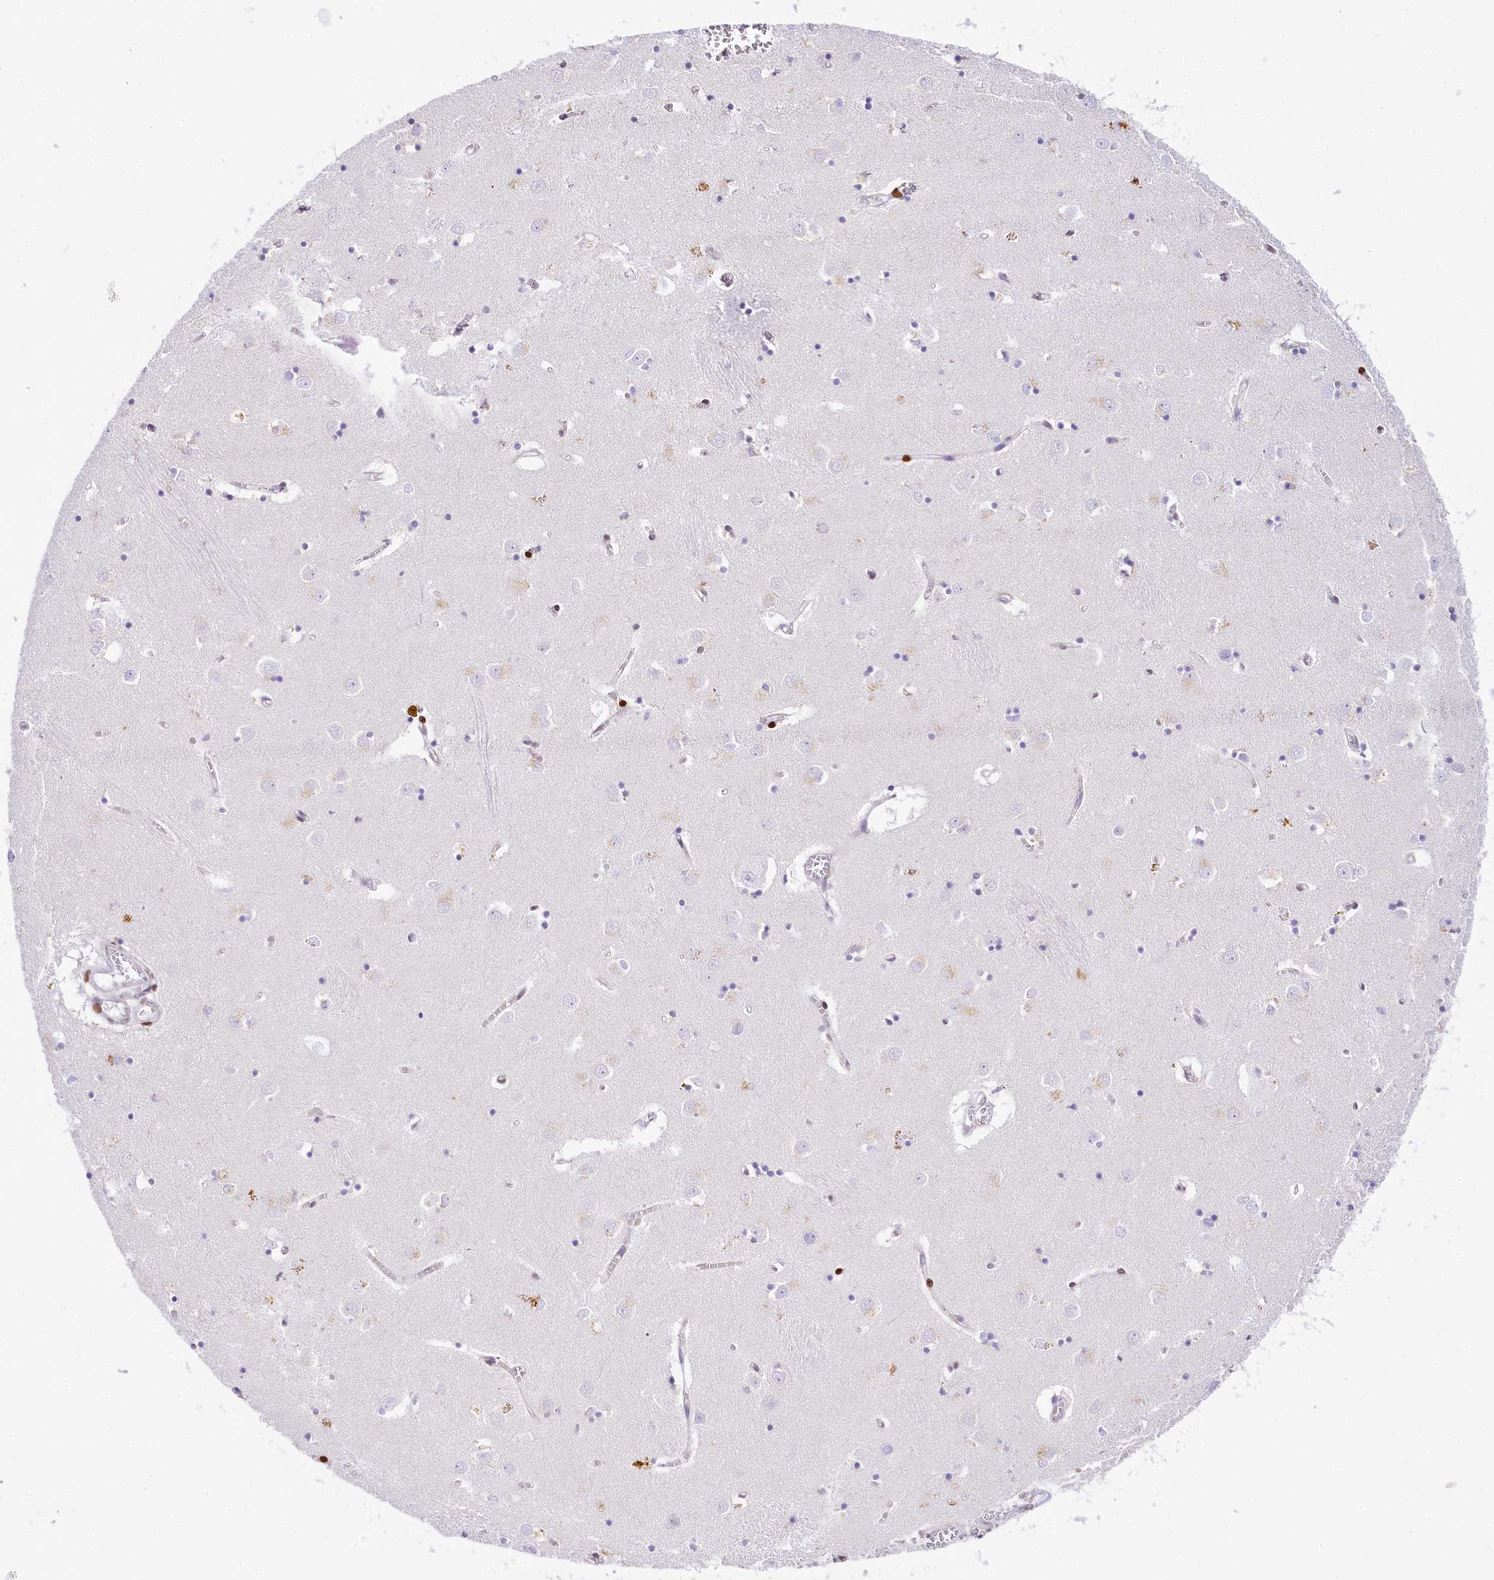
{"staining": {"intensity": "negative", "quantity": "none", "location": "none"}, "tissue": "caudate", "cell_type": "Glial cells", "image_type": "normal", "snomed": [{"axis": "morphology", "description": "Normal tissue, NOS"}, {"axis": "topography", "description": "Lateral ventricle wall"}], "caption": "Caudate stained for a protein using immunohistochemistry exhibits no staining glial cells.", "gene": "PPIP5K2", "patient": {"sex": "male", "age": 70}}